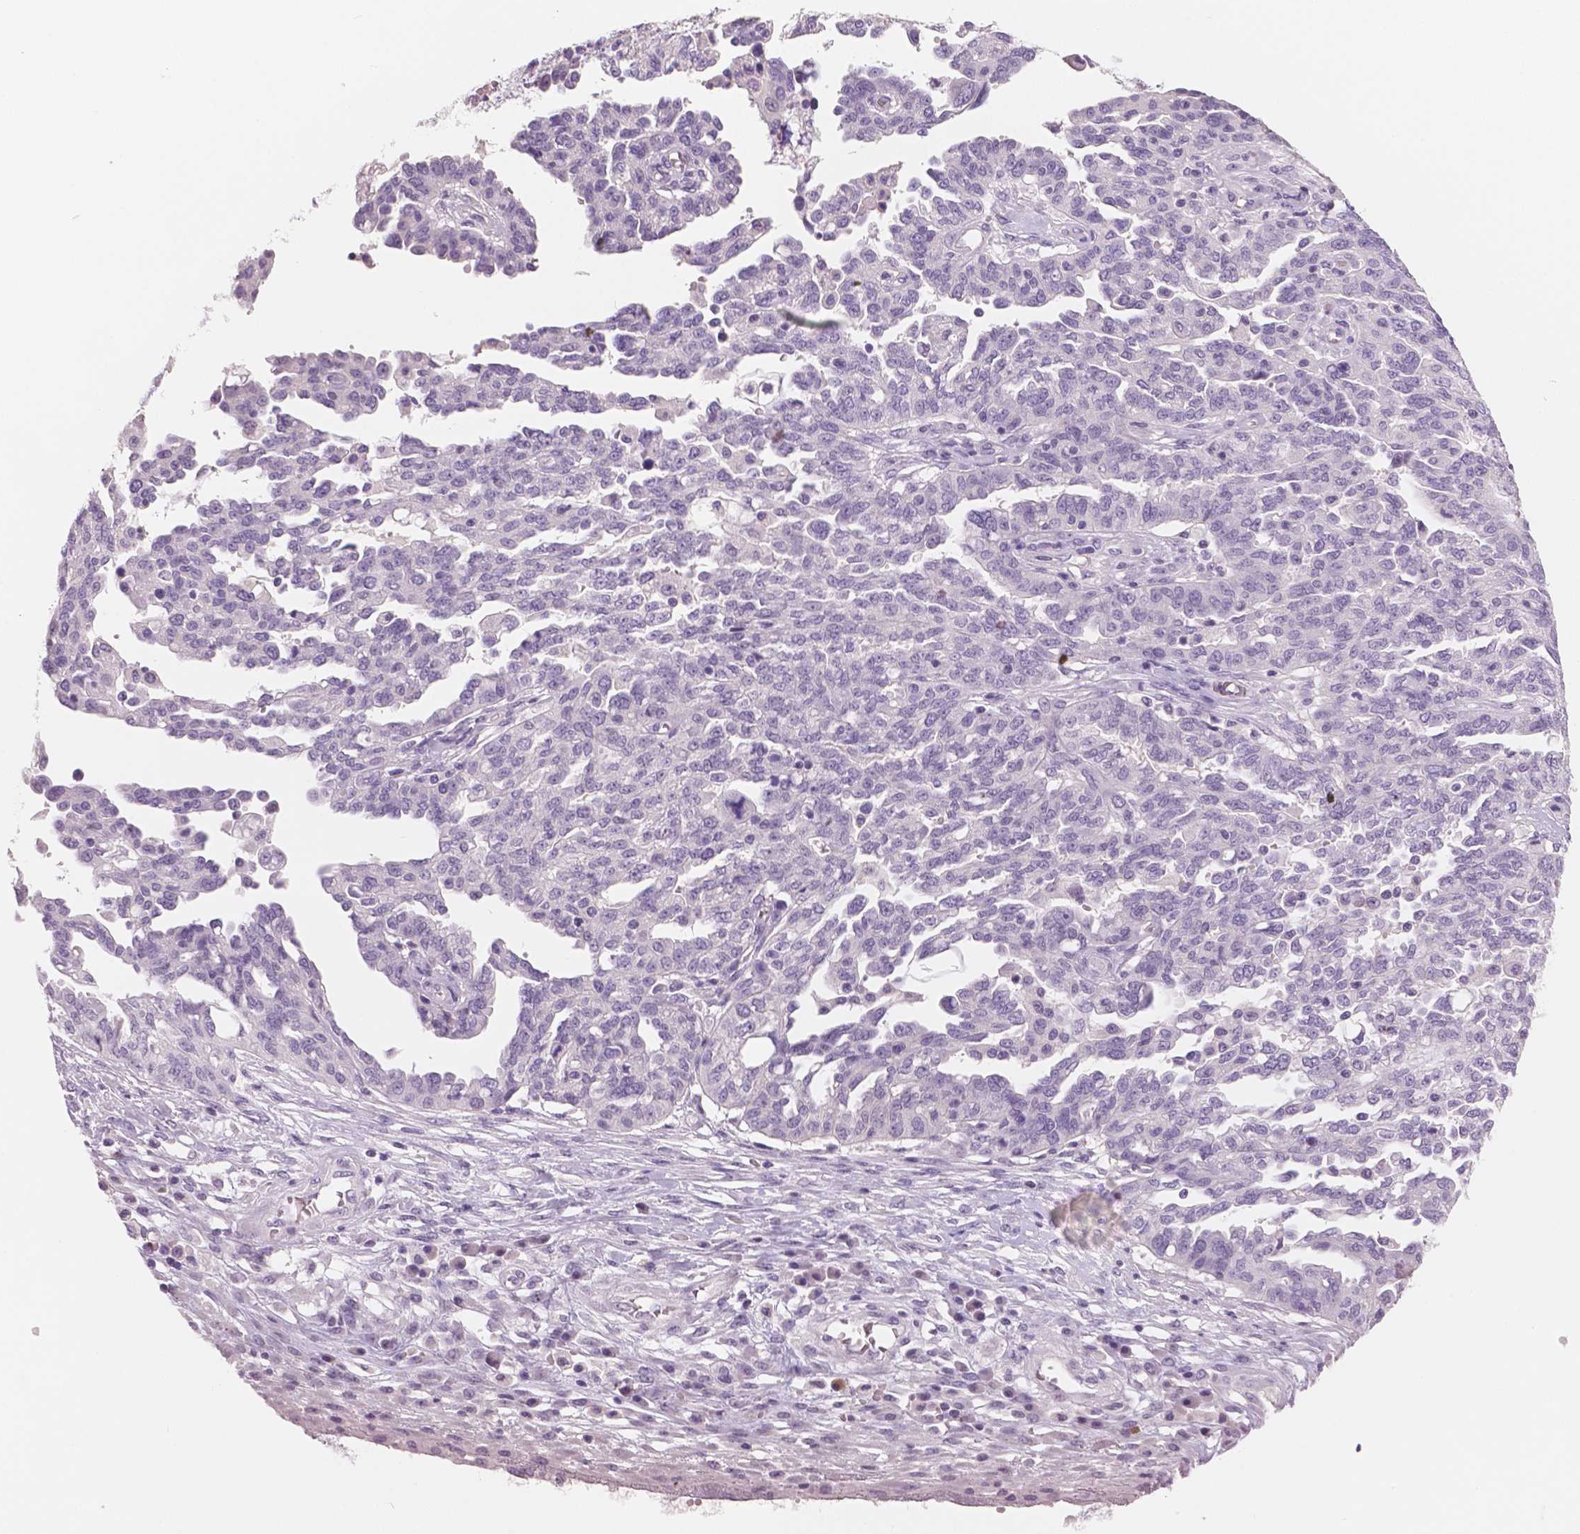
{"staining": {"intensity": "negative", "quantity": "none", "location": "none"}, "tissue": "ovarian cancer", "cell_type": "Tumor cells", "image_type": "cancer", "snomed": [{"axis": "morphology", "description": "Cystadenocarcinoma, serous, NOS"}, {"axis": "topography", "description": "Ovary"}], "caption": "Ovarian cancer (serous cystadenocarcinoma) stained for a protein using immunohistochemistry demonstrates no staining tumor cells.", "gene": "TSPAN7", "patient": {"sex": "female", "age": 67}}